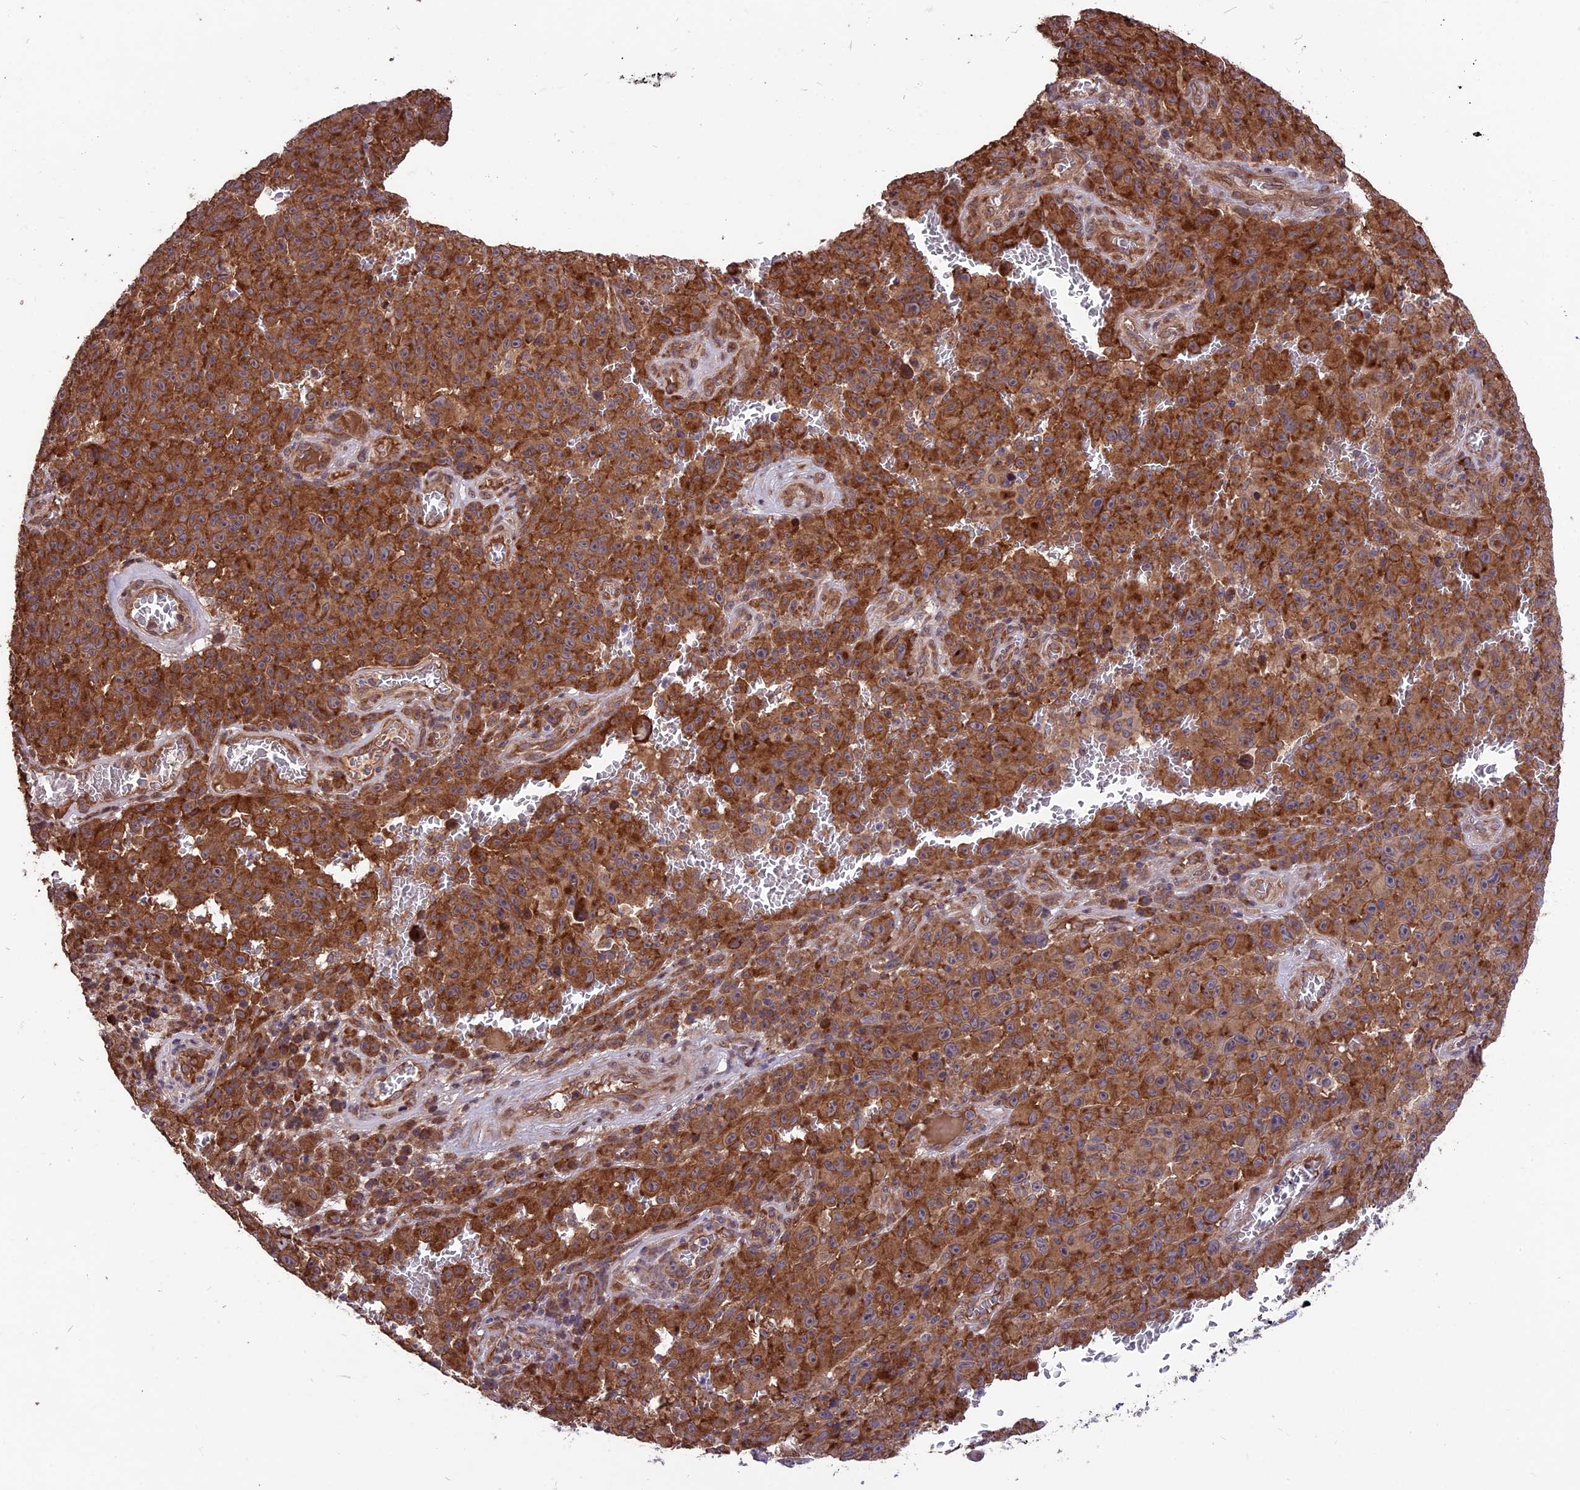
{"staining": {"intensity": "strong", "quantity": ">75%", "location": "cytoplasmic/membranous"}, "tissue": "melanoma", "cell_type": "Tumor cells", "image_type": "cancer", "snomed": [{"axis": "morphology", "description": "Malignant melanoma, NOS"}, {"axis": "topography", "description": "Skin"}], "caption": "Immunohistochemical staining of human malignant melanoma exhibits strong cytoplasmic/membranous protein staining in about >75% of tumor cells.", "gene": "ZNF598", "patient": {"sex": "female", "age": 82}}